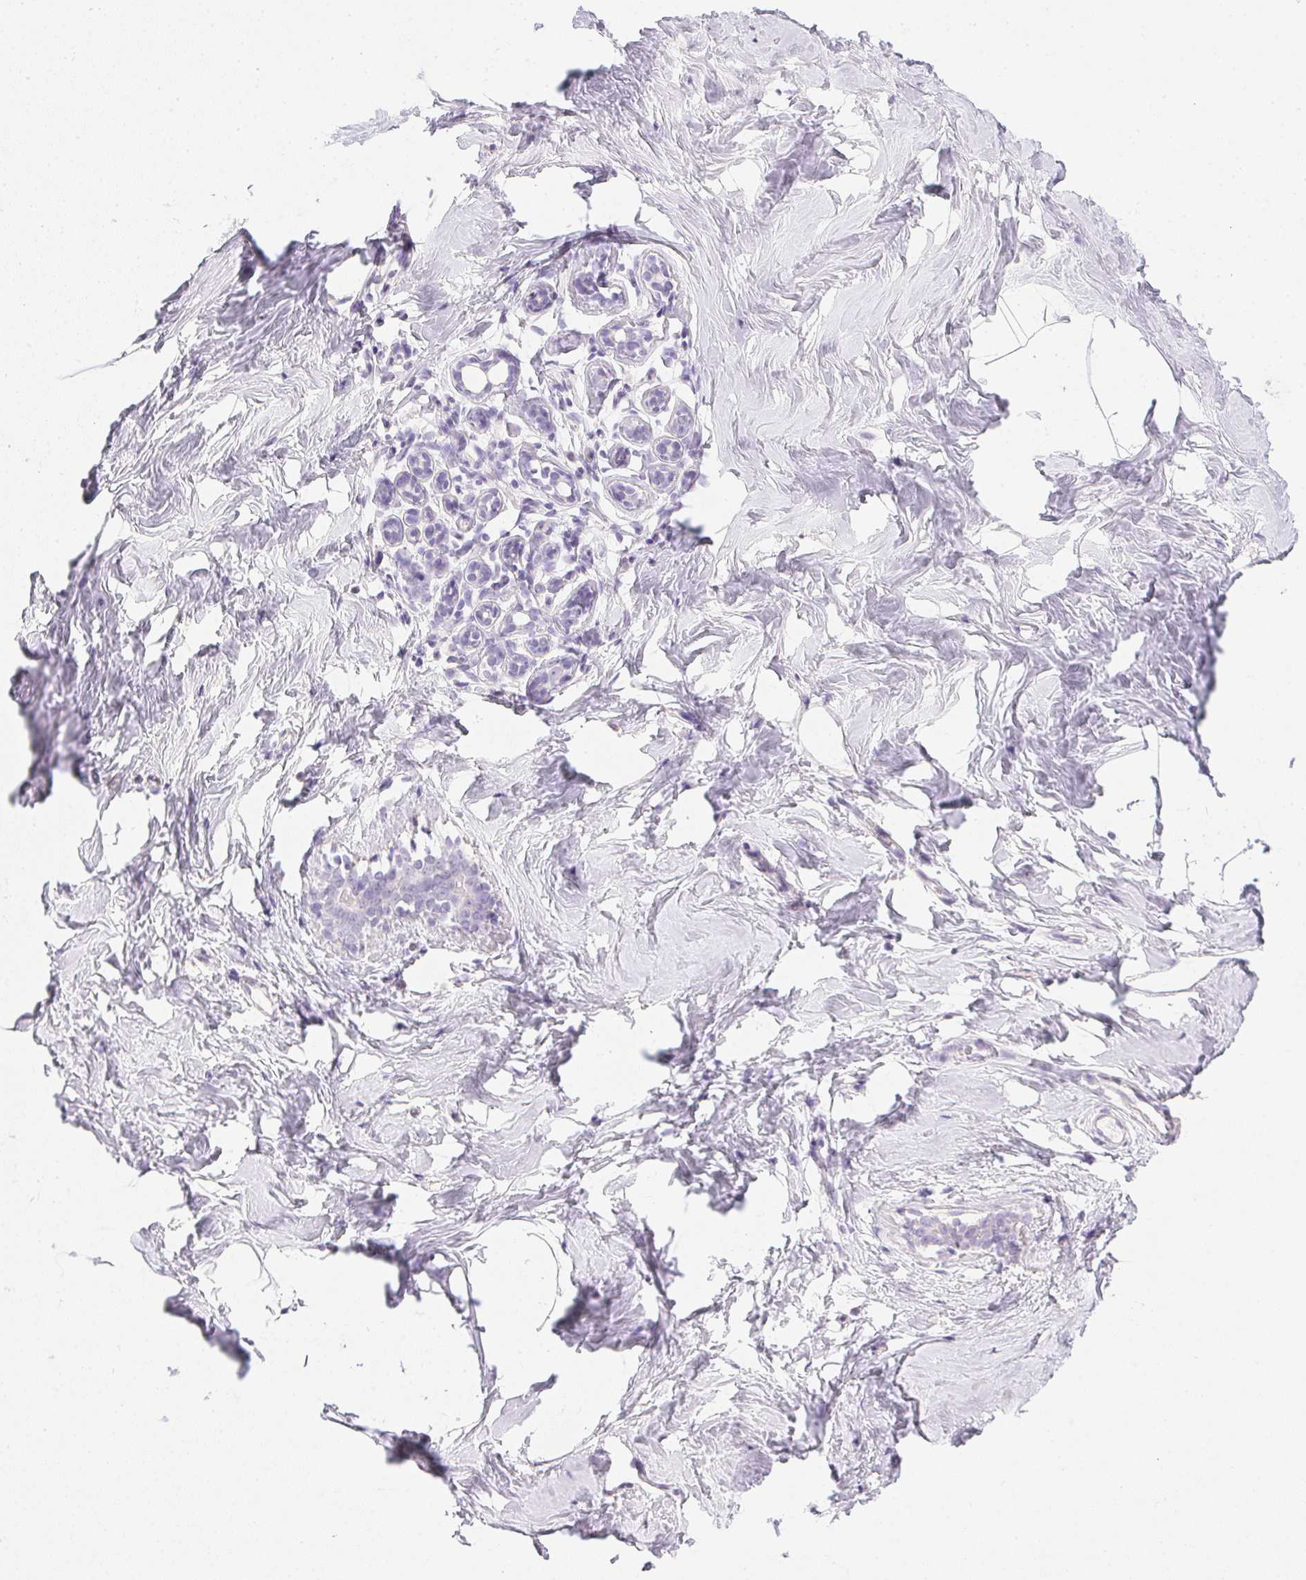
{"staining": {"intensity": "negative", "quantity": "none", "location": "none"}, "tissue": "breast", "cell_type": "Adipocytes", "image_type": "normal", "snomed": [{"axis": "morphology", "description": "Normal tissue, NOS"}, {"axis": "topography", "description": "Breast"}], "caption": "The image demonstrates no staining of adipocytes in normal breast.", "gene": "PRL", "patient": {"sex": "female", "age": 32}}